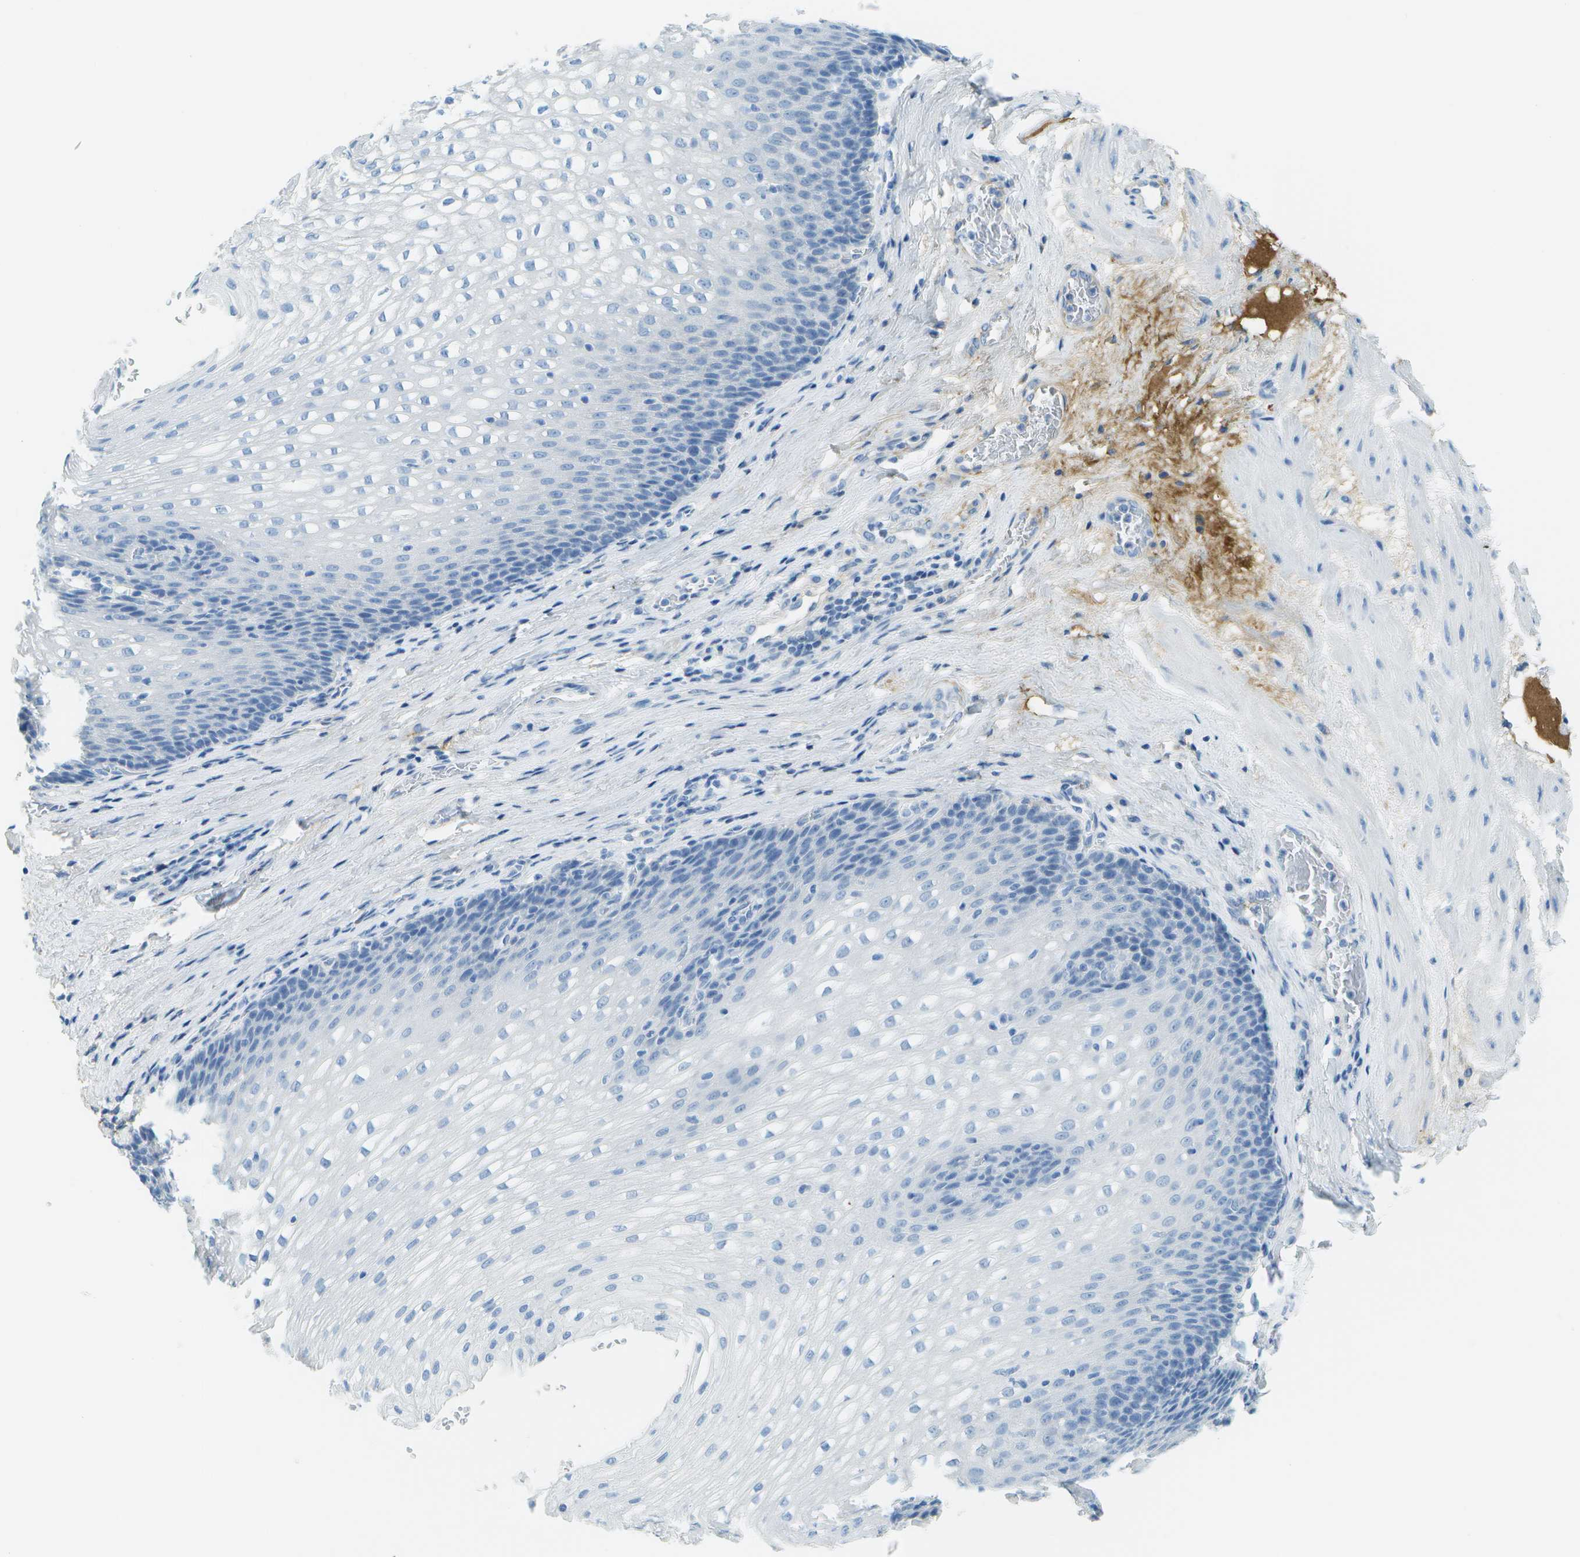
{"staining": {"intensity": "negative", "quantity": "none", "location": "none"}, "tissue": "esophagus", "cell_type": "Squamous epithelial cells", "image_type": "normal", "snomed": [{"axis": "morphology", "description": "Normal tissue, NOS"}, {"axis": "topography", "description": "Esophagus"}], "caption": "Human esophagus stained for a protein using IHC displays no staining in squamous epithelial cells.", "gene": "C1S", "patient": {"sex": "male", "age": 48}}